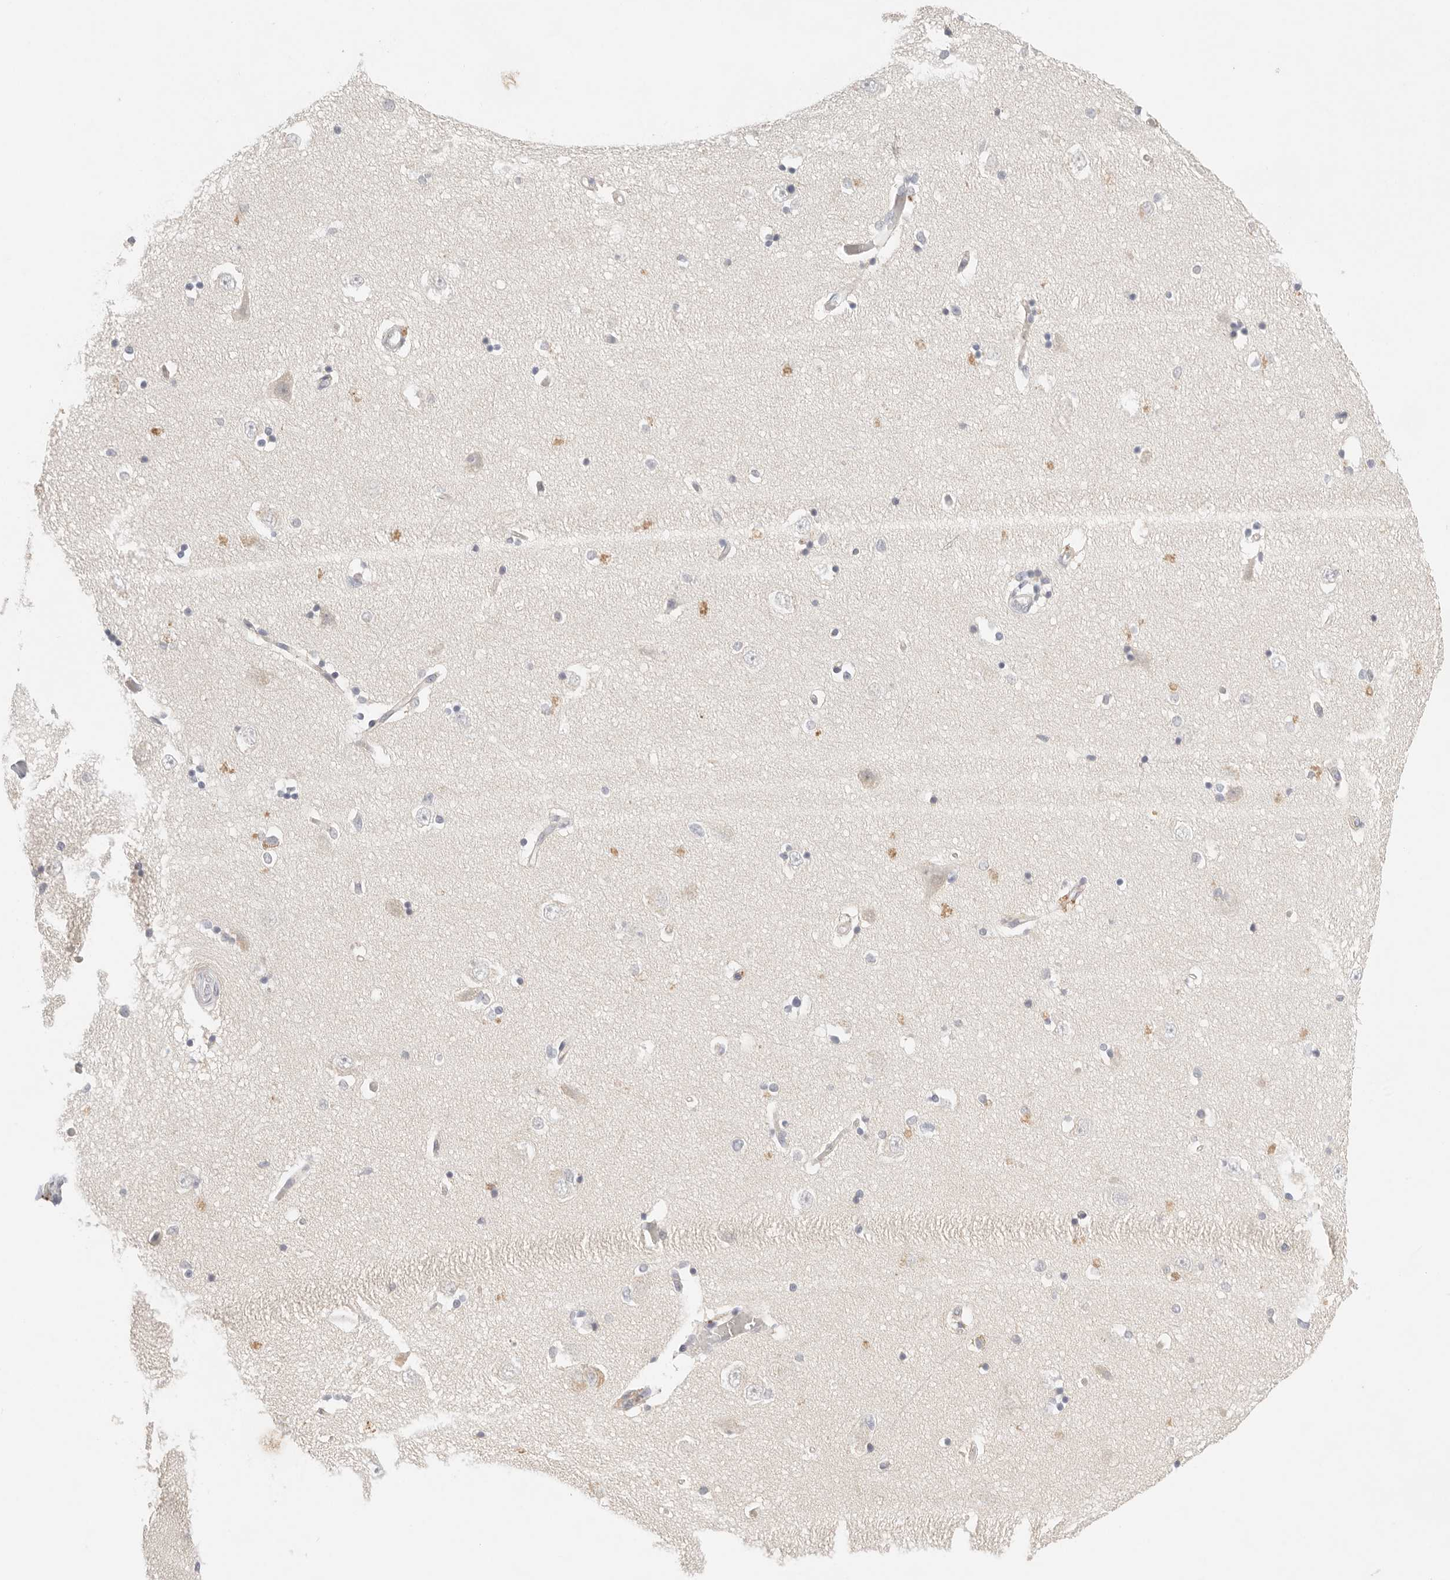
{"staining": {"intensity": "negative", "quantity": "none", "location": "none"}, "tissue": "hippocampus", "cell_type": "Glial cells", "image_type": "normal", "snomed": [{"axis": "morphology", "description": "Normal tissue, NOS"}, {"axis": "topography", "description": "Hippocampus"}], "caption": "The image shows no staining of glial cells in normal hippocampus. (Immunohistochemistry (ihc), brightfield microscopy, high magnification).", "gene": "CEP120", "patient": {"sex": "male", "age": 45}}